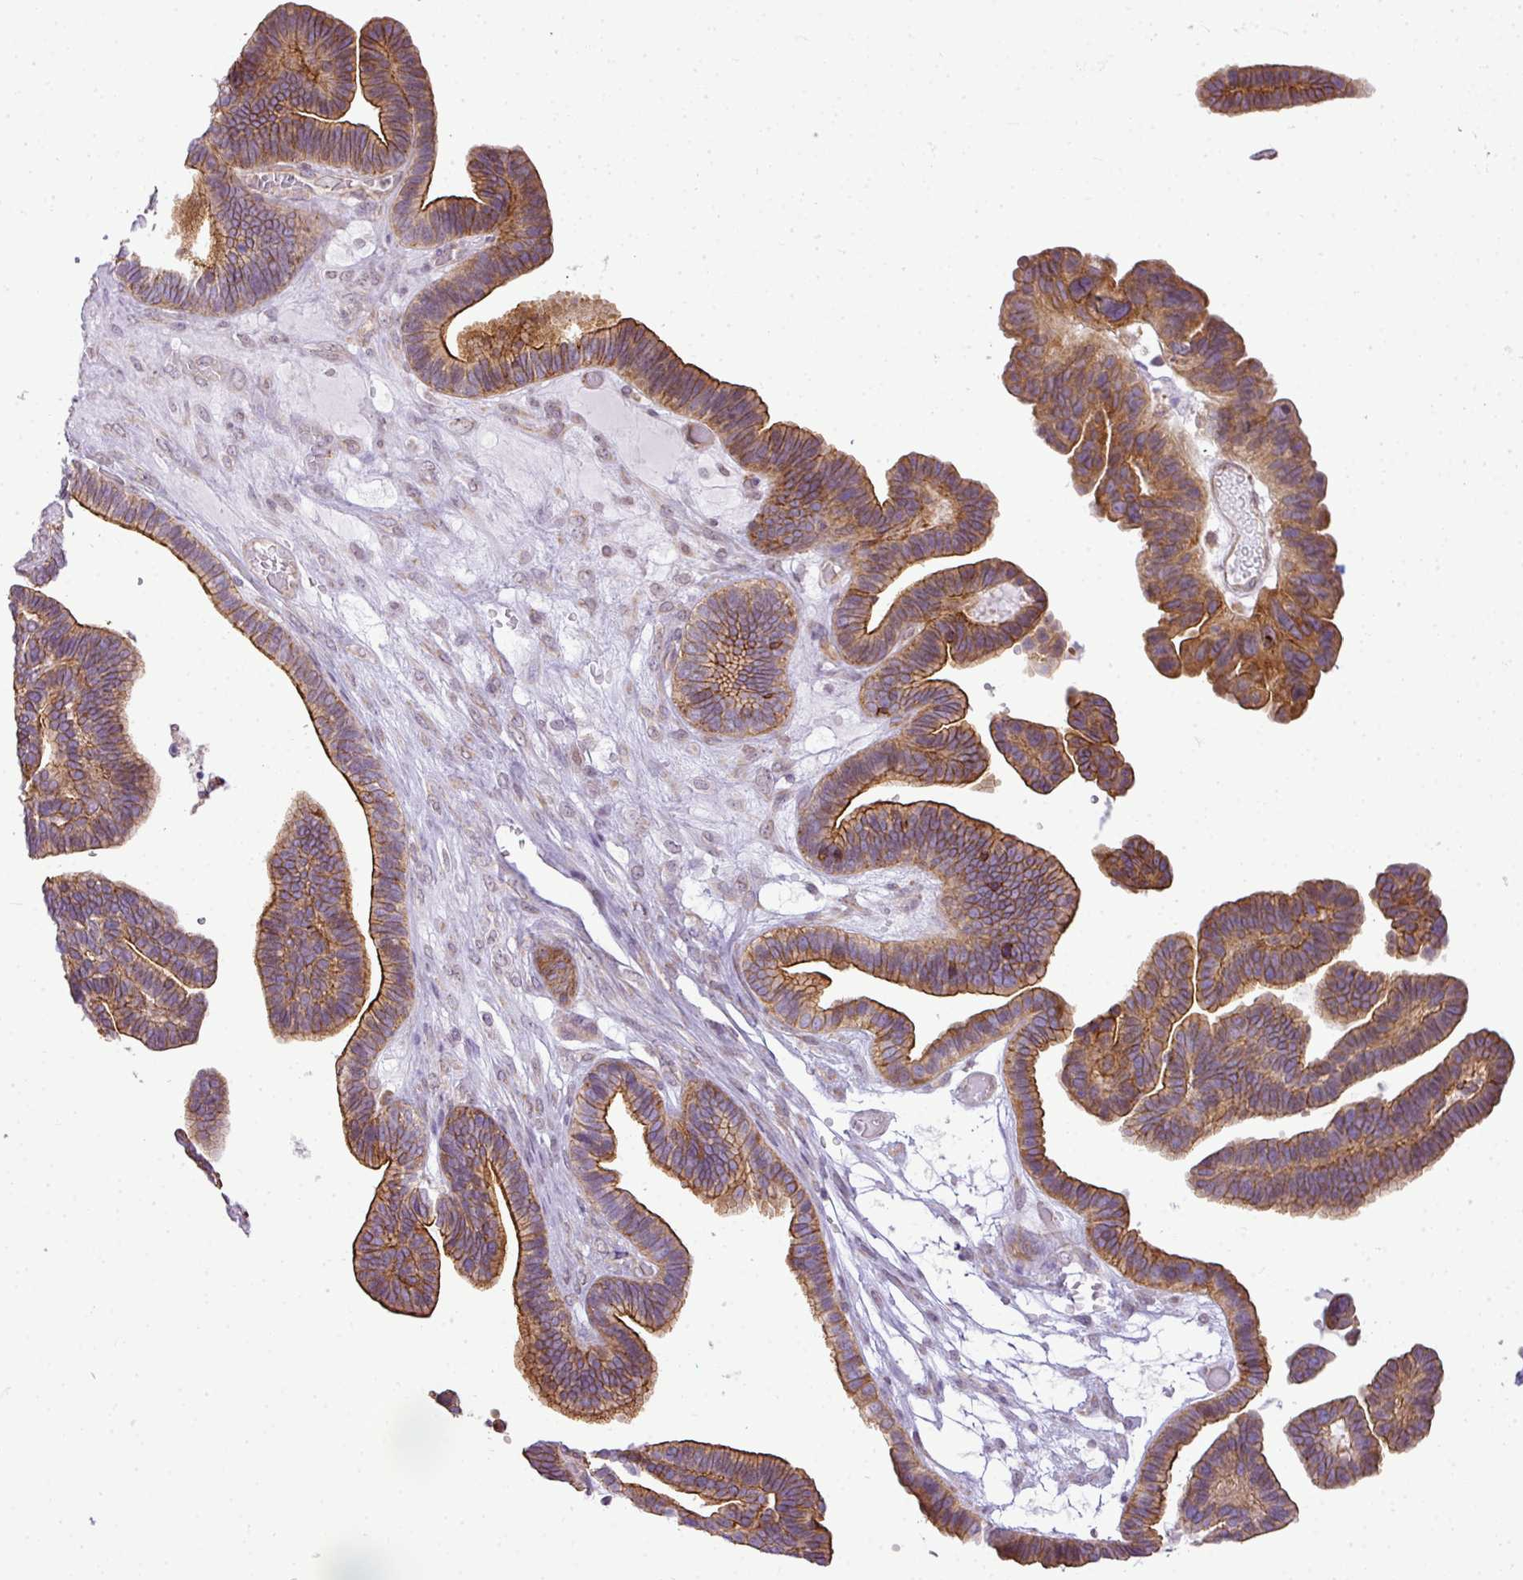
{"staining": {"intensity": "moderate", "quantity": ">75%", "location": "cytoplasmic/membranous"}, "tissue": "ovarian cancer", "cell_type": "Tumor cells", "image_type": "cancer", "snomed": [{"axis": "morphology", "description": "Cystadenocarcinoma, serous, NOS"}, {"axis": "topography", "description": "Ovary"}], "caption": "Ovarian cancer stained with immunohistochemistry (IHC) shows moderate cytoplasmic/membranous expression in approximately >75% of tumor cells.", "gene": "COX18", "patient": {"sex": "female", "age": 56}}